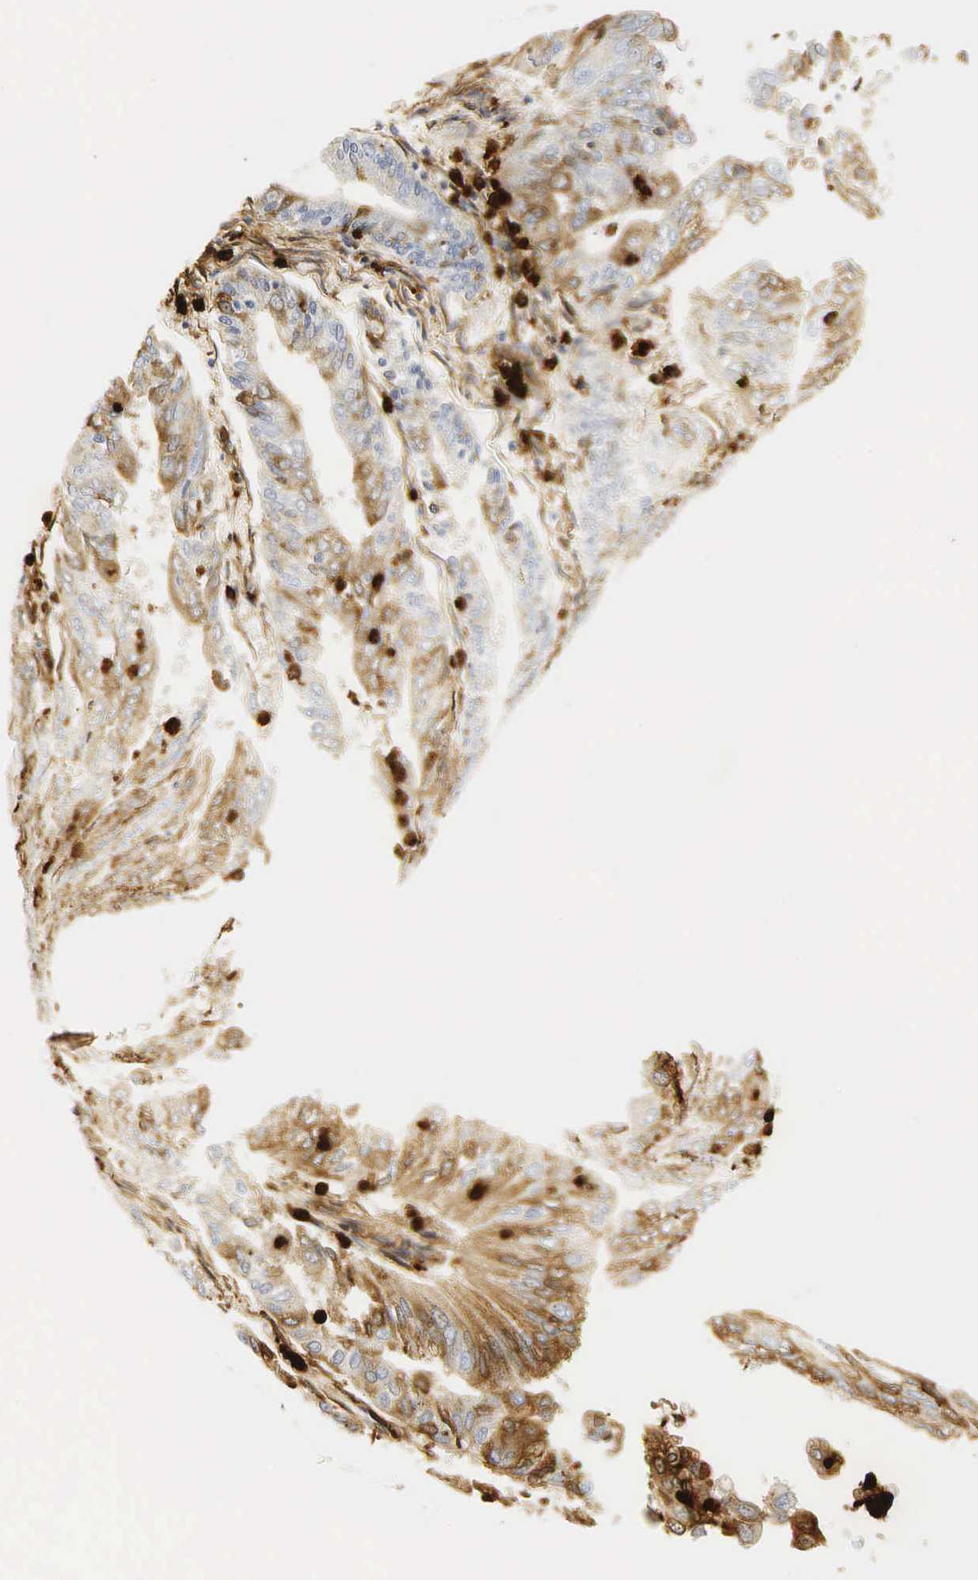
{"staining": {"intensity": "negative", "quantity": "none", "location": "none"}, "tissue": "endometrial cancer", "cell_type": "Tumor cells", "image_type": "cancer", "snomed": [{"axis": "morphology", "description": "Adenocarcinoma, NOS"}, {"axis": "topography", "description": "Endometrium"}], "caption": "Immunohistochemistry (IHC) of human endometrial adenocarcinoma exhibits no expression in tumor cells.", "gene": "LYZ", "patient": {"sex": "female", "age": 79}}